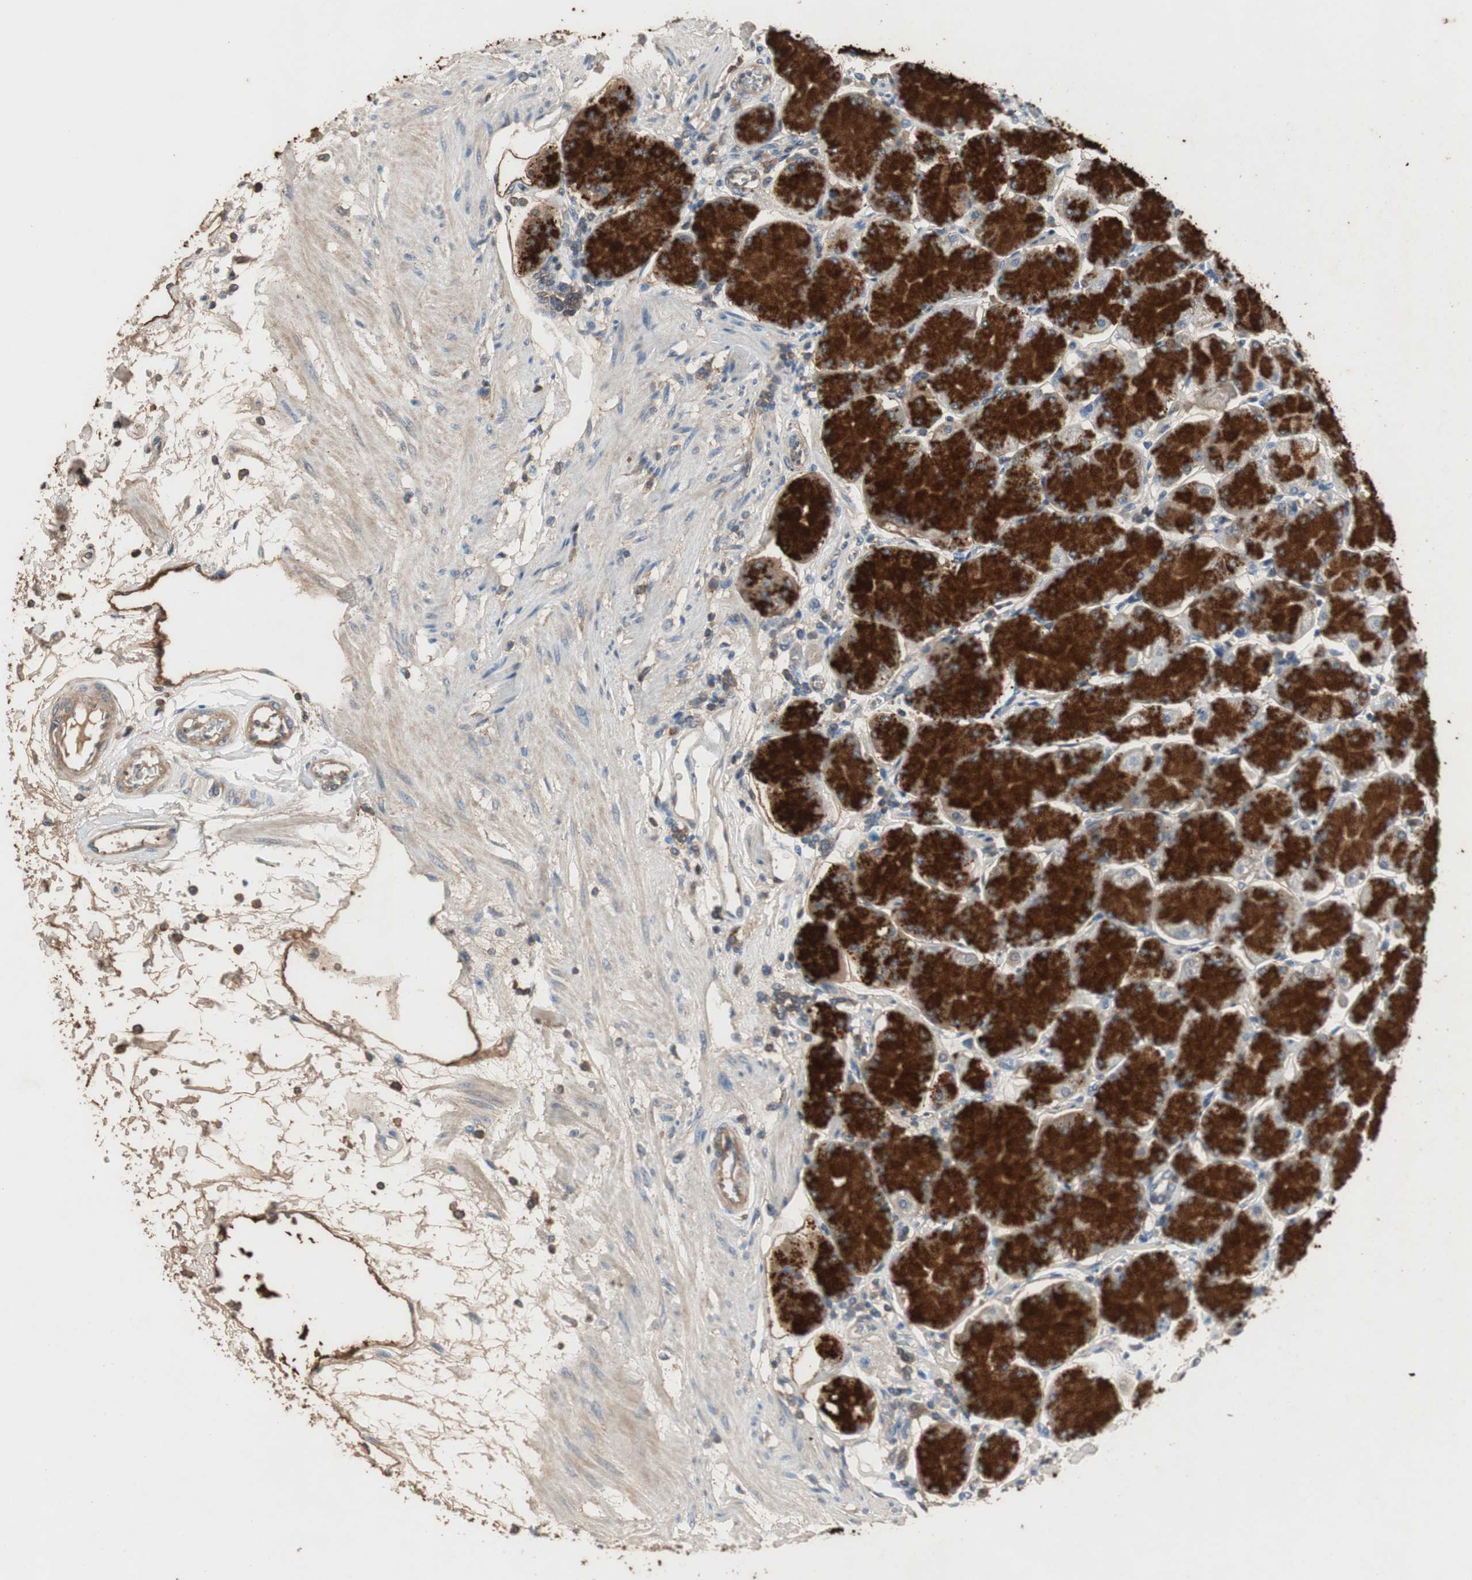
{"staining": {"intensity": "strong", "quantity": "25%-75%", "location": "cytoplasmic/membranous"}, "tissue": "stomach", "cell_type": "Glandular cells", "image_type": "normal", "snomed": [{"axis": "morphology", "description": "Normal tissue, NOS"}, {"axis": "topography", "description": "Stomach, upper"}, {"axis": "topography", "description": "Stomach"}], "caption": "DAB immunohistochemical staining of benign human stomach reveals strong cytoplasmic/membranous protein staining in approximately 25%-75% of glandular cells. (IHC, brightfield microscopy, high magnification).", "gene": "TNFRSF14", "patient": {"sex": "male", "age": 76}}